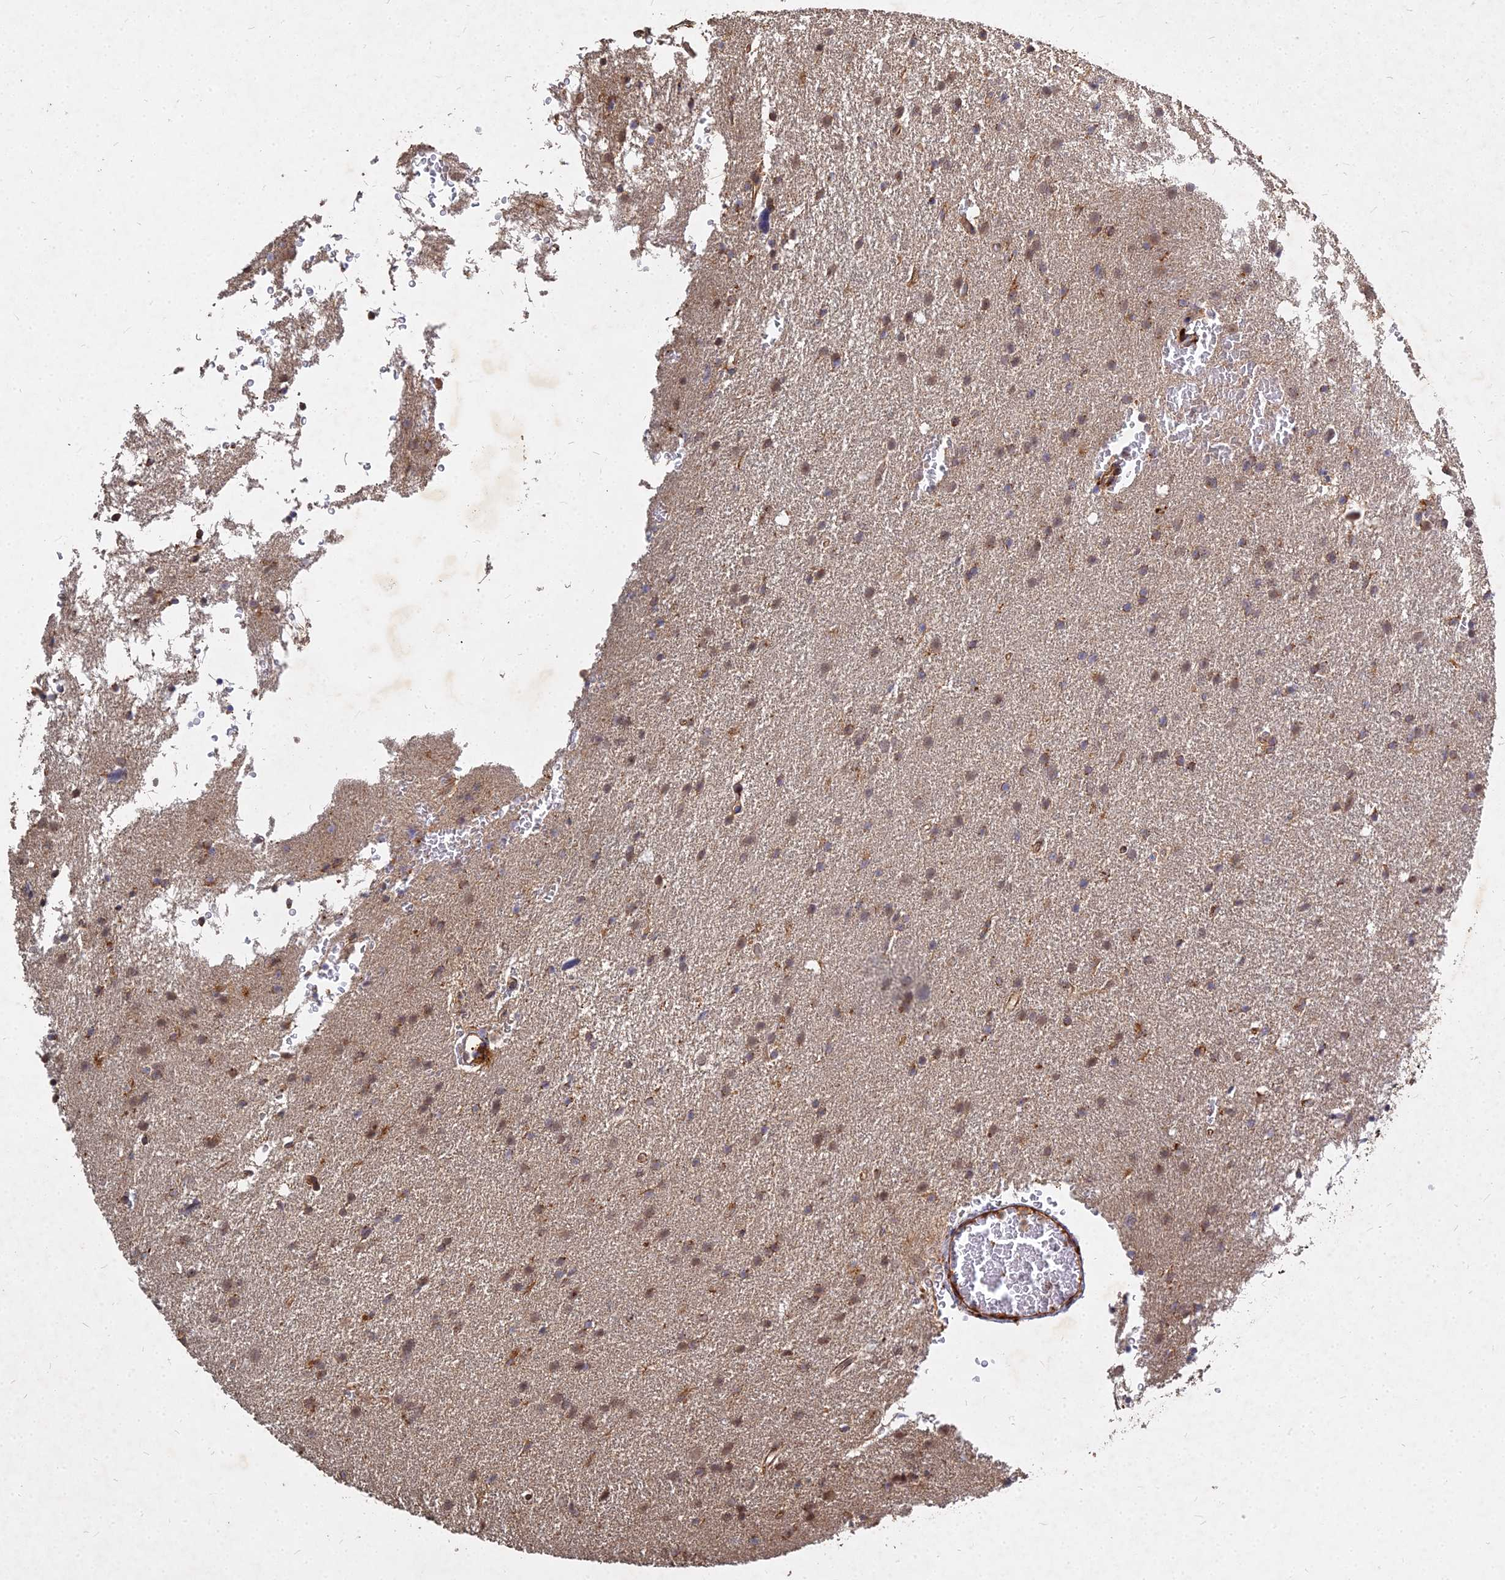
{"staining": {"intensity": "weak", "quantity": ">75%", "location": "cytoplasmic/membranous,nuclear"}, "tissue": "glioma", "cell_type": "Tumor cells", "image_type": "cancer", "snomed": [{"axis": "morphology", "description": "Glioma, malignant, High grade"}, {"axis": "topography", "description": "Cerebral cortex"}], "caption": "Immunohistochemical staining of glioma displays low levels of weak cytoplasmic/membranous and nuclear protein expression in approximately >75% of tumor cells.", "gene": "UBE2W", "patient": {"sex": "female", "age": 36}}